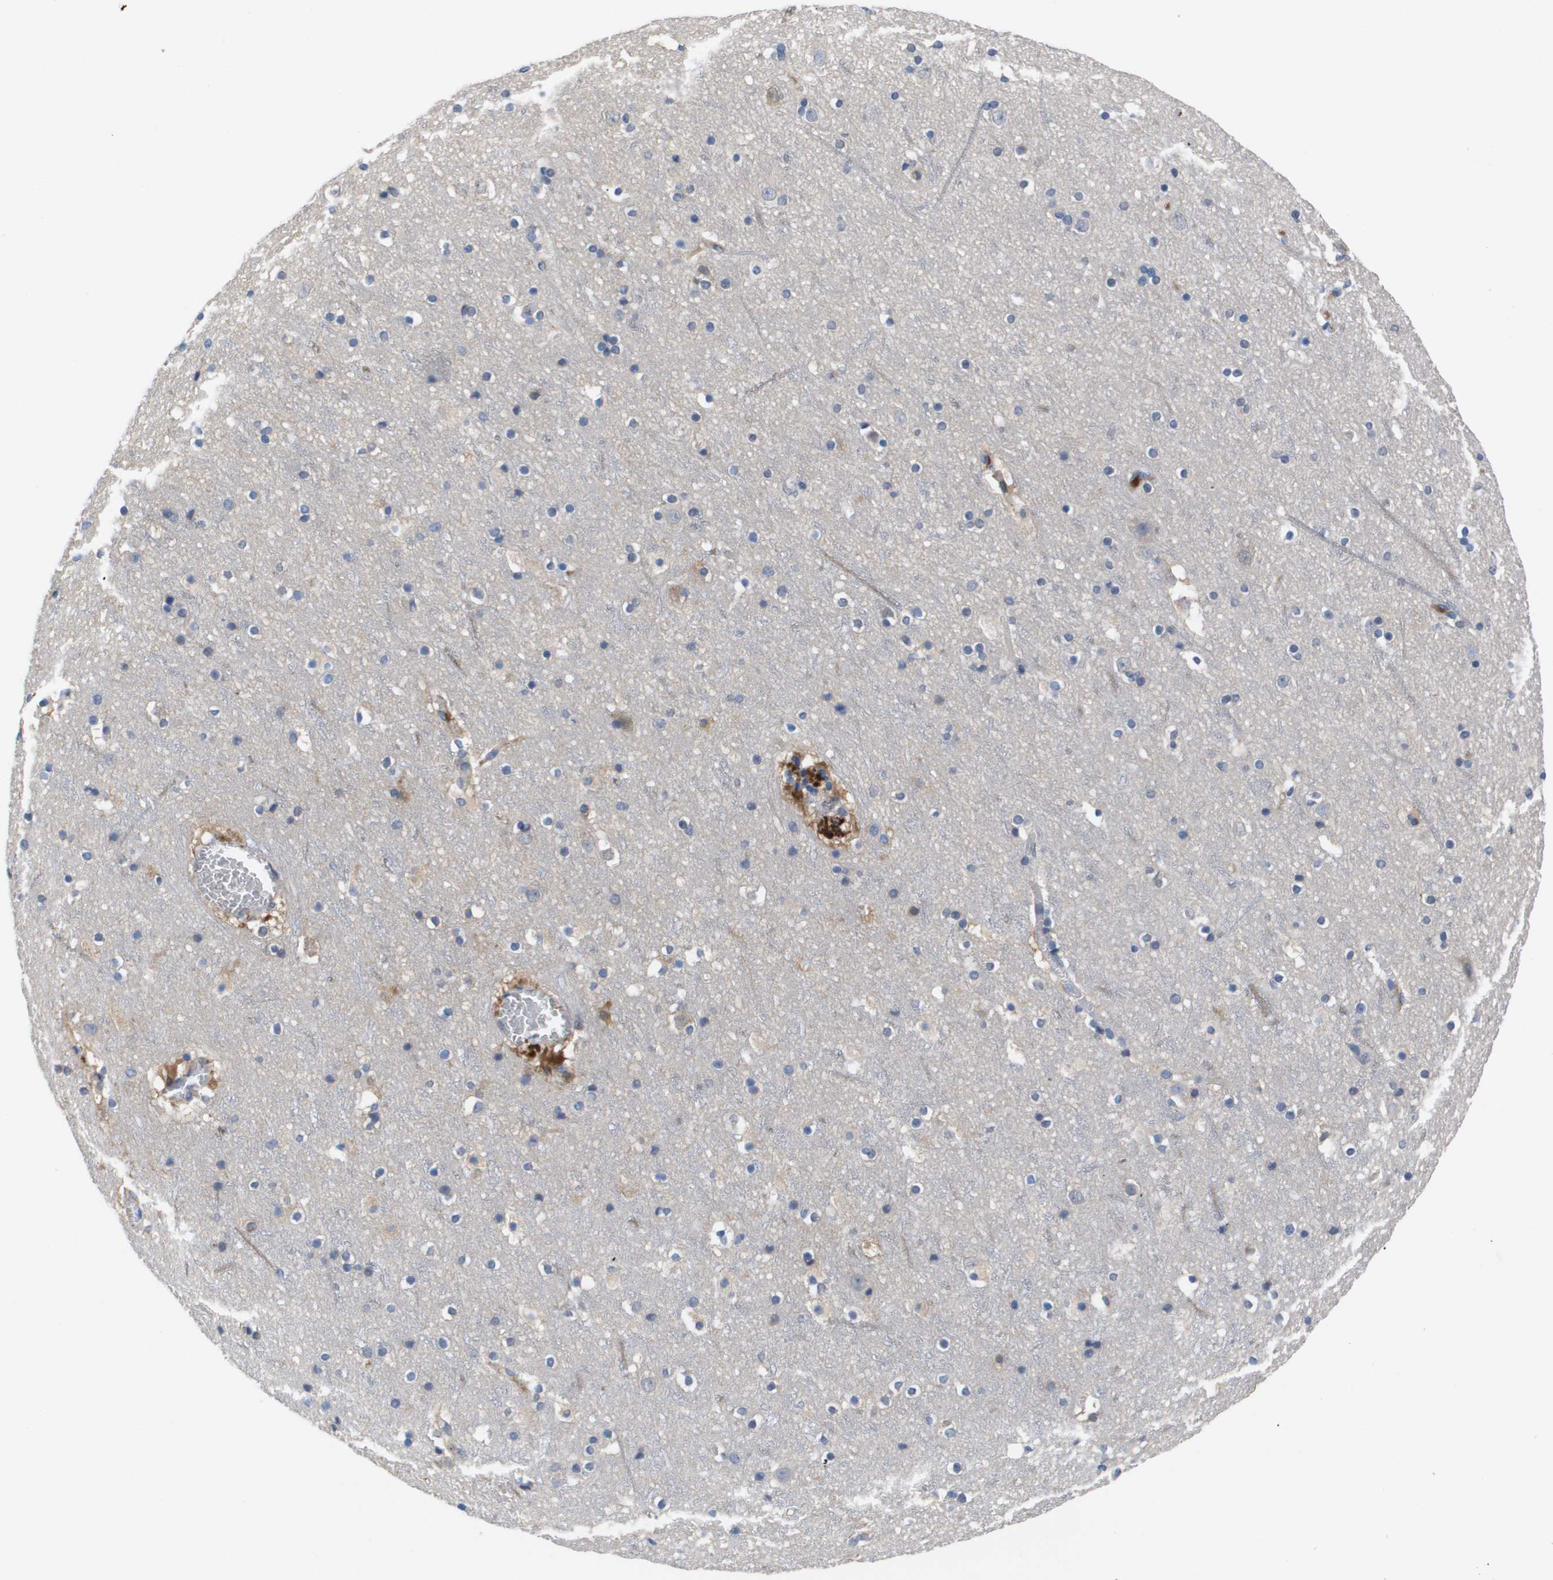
{"staining": {"intensity": "negative", "quantity": "none", "location": "none"}, "tissue": "cerebral cortex", "cell_type": "Endothelial cells", "image_type": "normal", "snomed": [{"axis": "morphology", "description": "Normal tissue, NOS"}, {"axis": "topography", "description": "Cerebral cortex"}], "caption": "High power microscopy photomicrograph of an IHC histopathology image of benign cerebral cortex, revealing no significant staining in endothelial cells. The staining is performed using DAB brown chromogen with nuclei counter-stained in using hematoxylin.", "gene": "SERPINA6", "patient": {"sex": "male", "age": 45}}